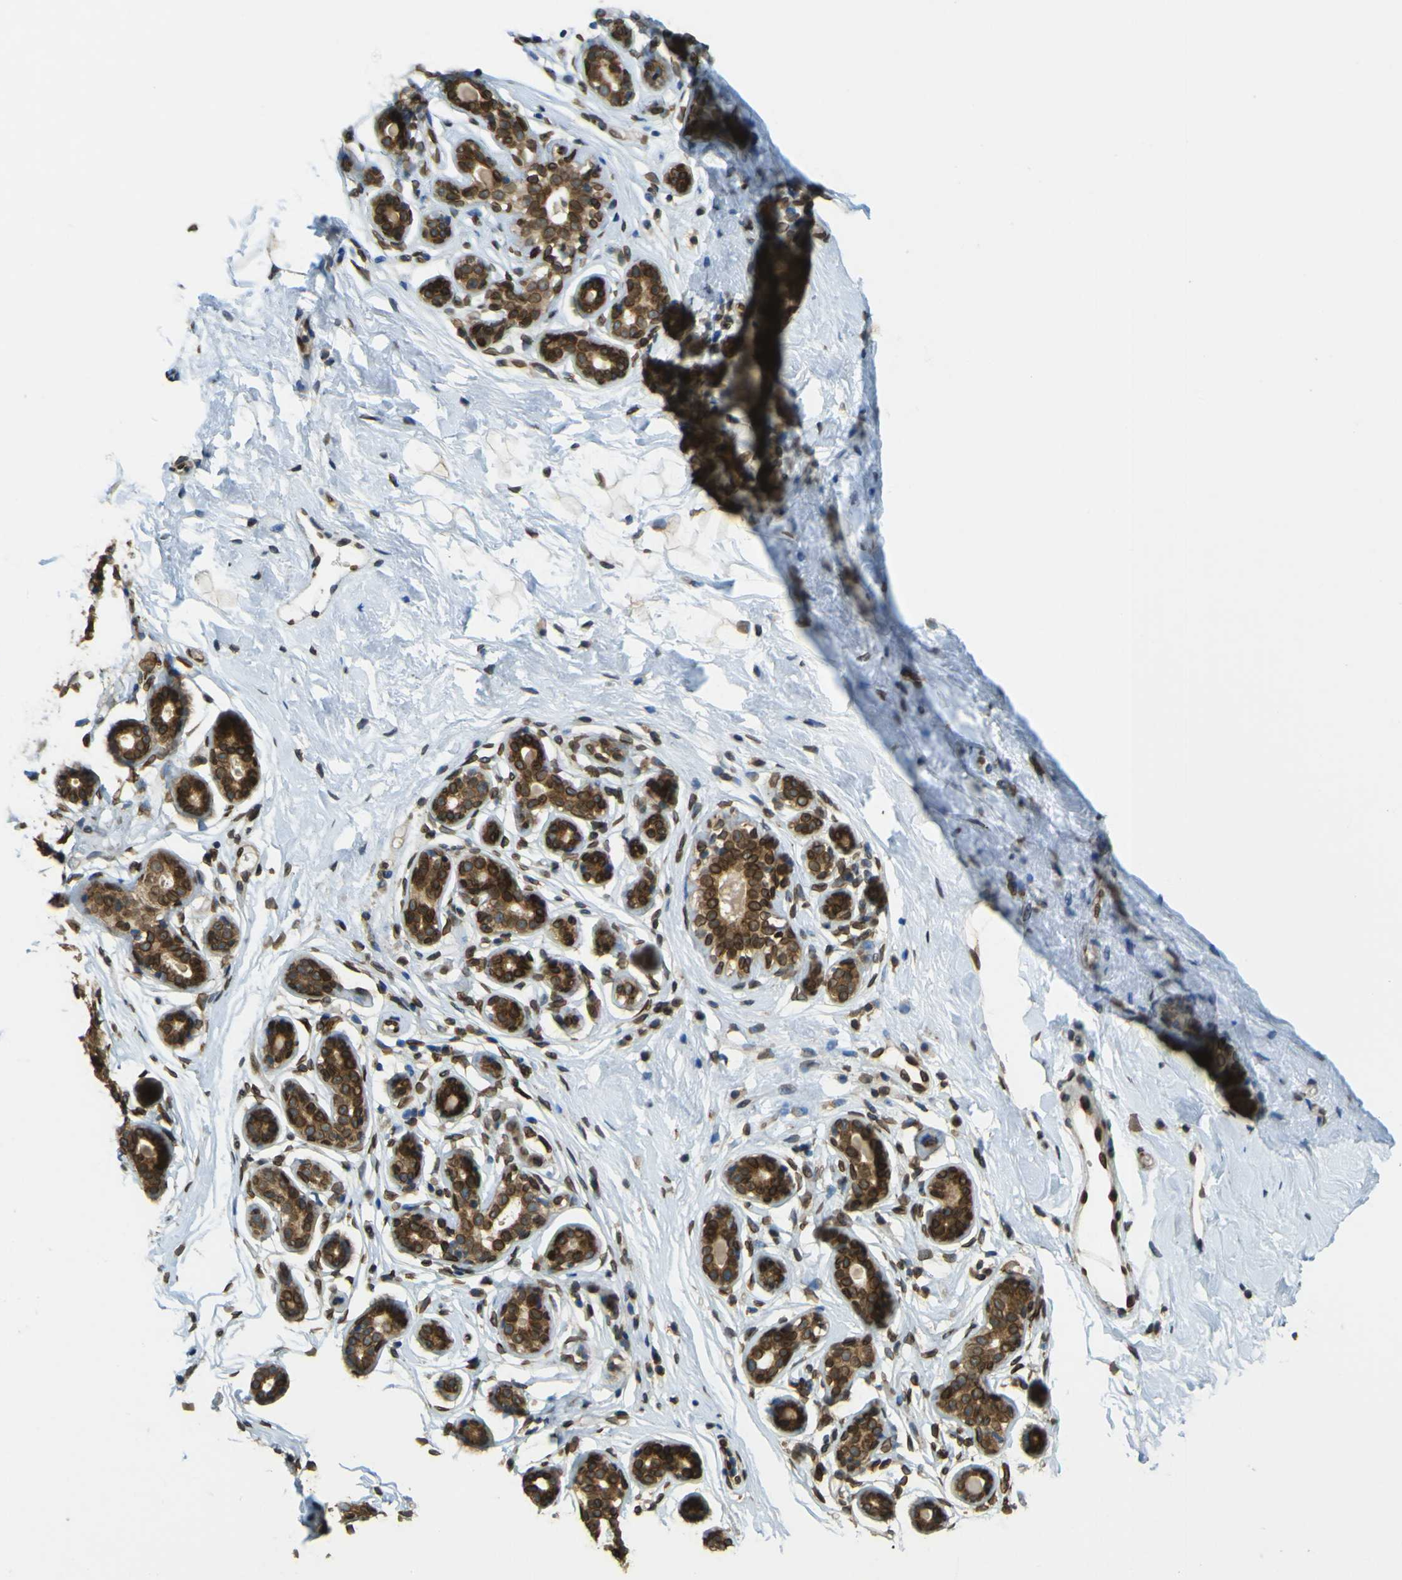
{"staining": {"intensity": "negative", "quantity": "none", "location": "none"}, "tissue": "breast", "cell_type": "Adipocytes", "image_type": "normal", "snomed": [{"axis": "morphology", "description": "Normal tissue, NOS"}, {"axis": "topography", "description": "Breast"}], "caption": "High power microscopy histopathology image of an immunohistochemistry (IHC) image of unremarkable breast, revealing no significant staining in adipocytes. Brightfield microscopy of immunohistochemistry stained with DAB (brown) and hematoxylin (blue), captured at high magnification.", "gene": "GALNT1", "patient": {"sex": "female", "age": 23}}